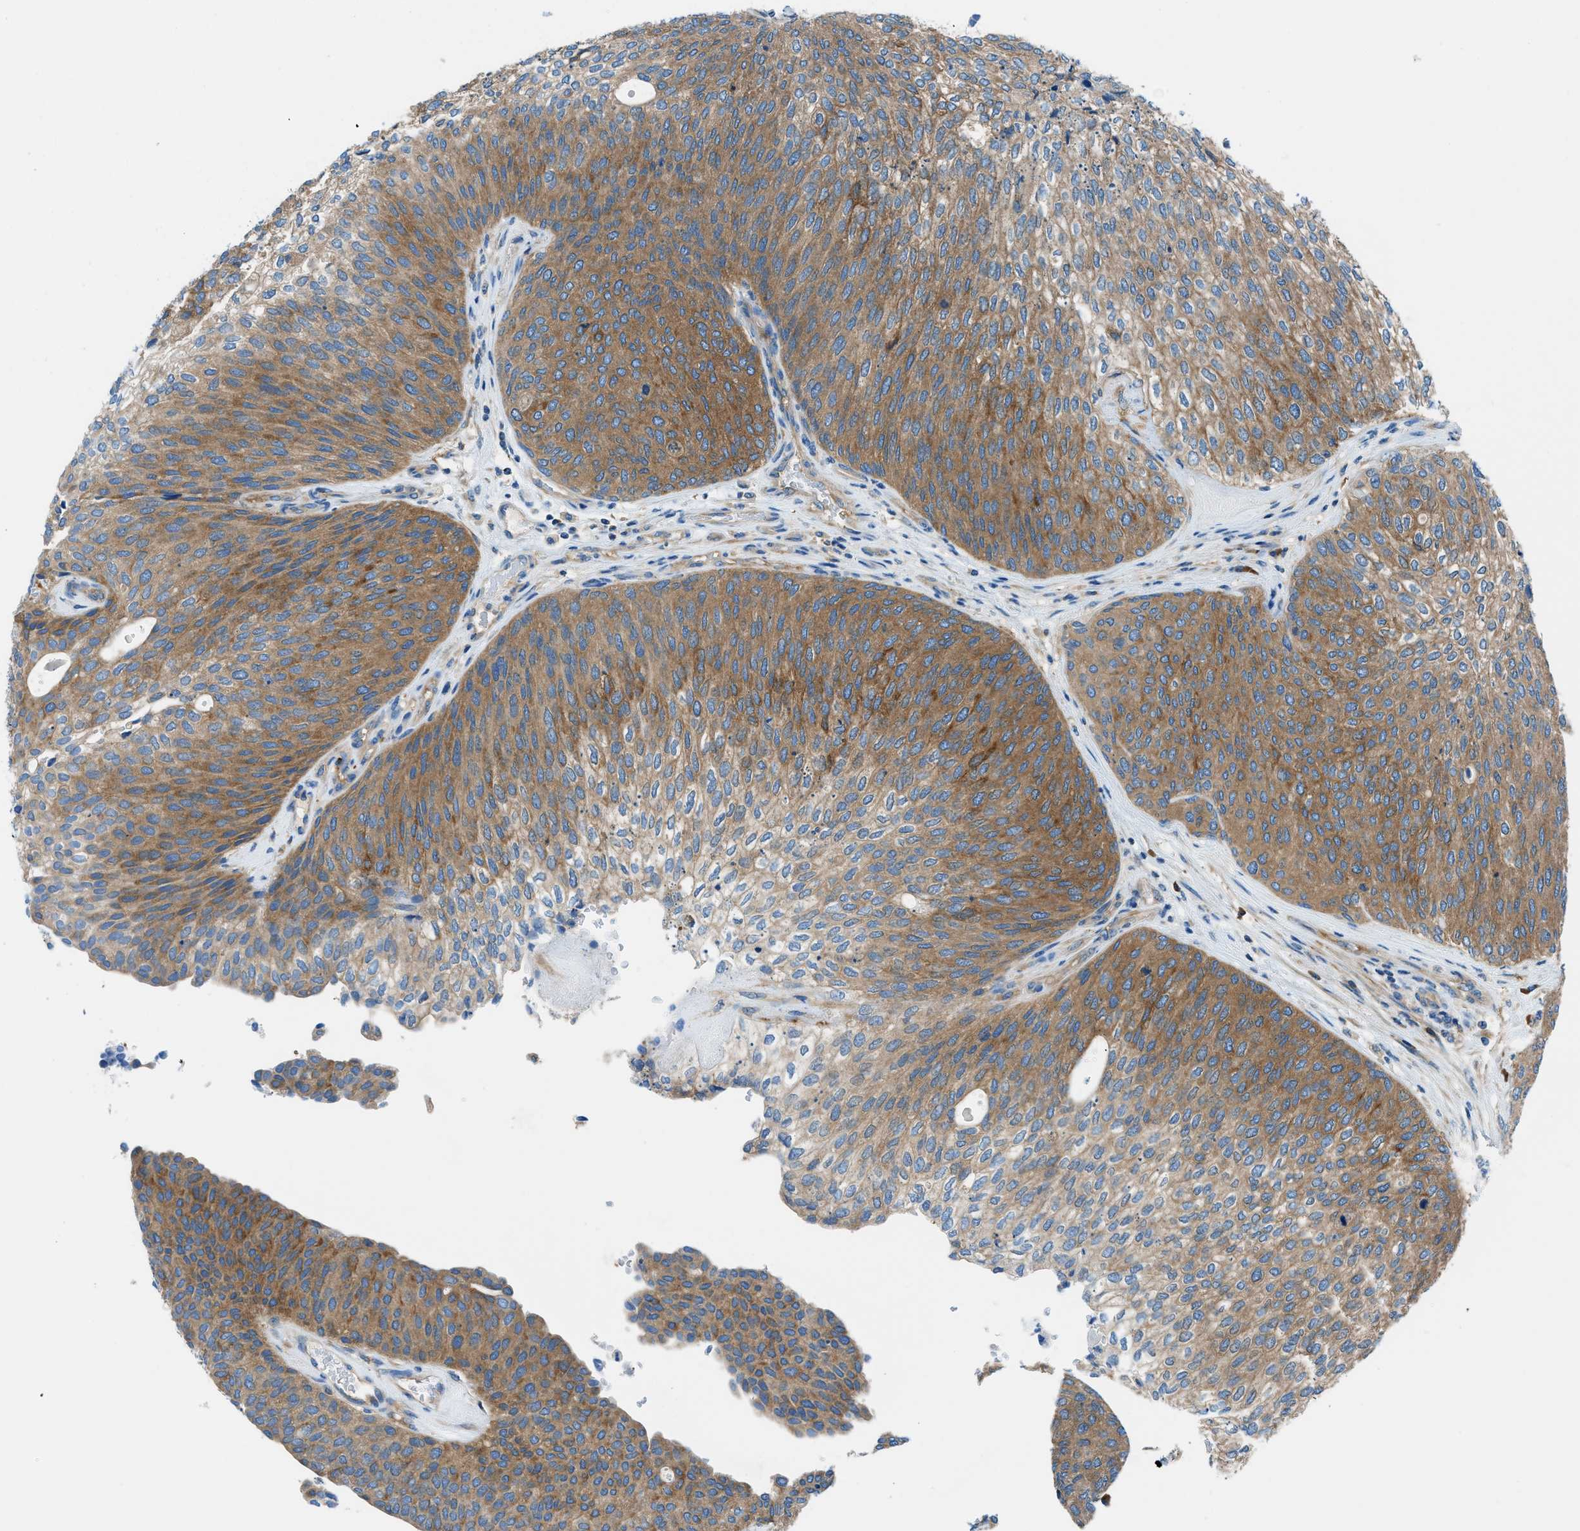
{"staining": {"intensity": "moderate", "quantity": ">75%", "location": "cytoplasmic/membranous"}, "tissue": "urothelial cancer", "cell_type": "Tumor cells", "image_type": "cancer", "snomed": [{"axis": "morphology", "description": "Urothelial carcinoma, Low grade"}, {"axis": "topography", "description": "Urinary bladder"}], "caption": "Immunohistochemistry (IHC) (DAB) staining of human low-grade urothelial carcinoma demonstrates moderate cytoplasmic/membranous protein staining in approximately >75% of tumor cells.", "gene": "SARS1", "patient": {"sex": "female", "age": 79}}